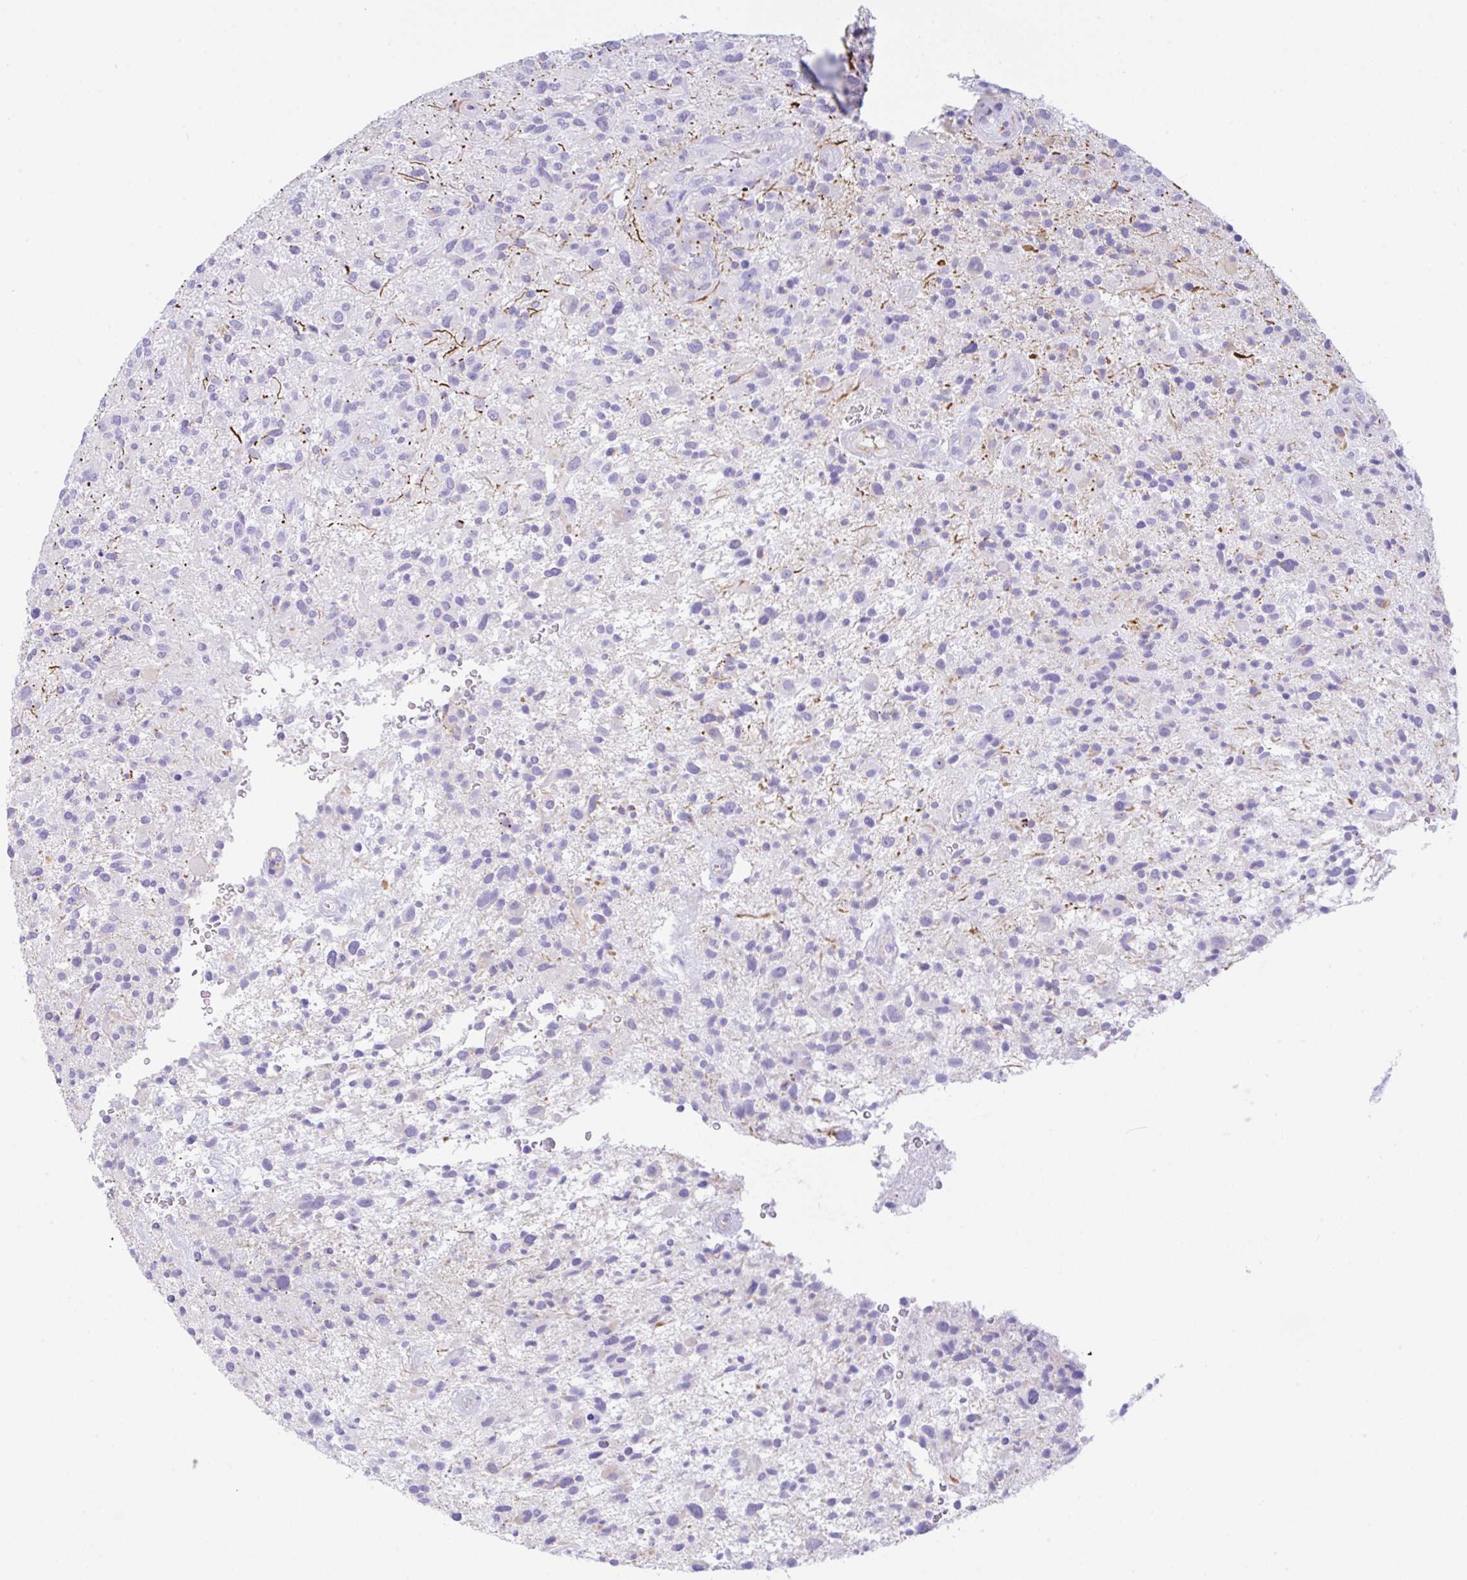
{"staining": {"intensity": "negative", "quantity": "none", "location": "none"}, "tissue": "glioma", "cell_type": "Tumor cells", "image_type": "cancer", "snomed": [{"axis": "morphology", "description": "Glioma, malignant, High grade"}, {"axis": "topography", "description": "Brain"}], "caption": "This is a photomicrograph of immunohistochemistry (IHC) staining of glioma, which shows no positivity in tumor cells. (Stains: DAB immunohistochemistry (IHC) with hematoxylin counter stain, Microscopy: brightfield microscopy at high magnification).", "gene": "NDUFAF8", "patient": {"sex": "male", "age": 47}}